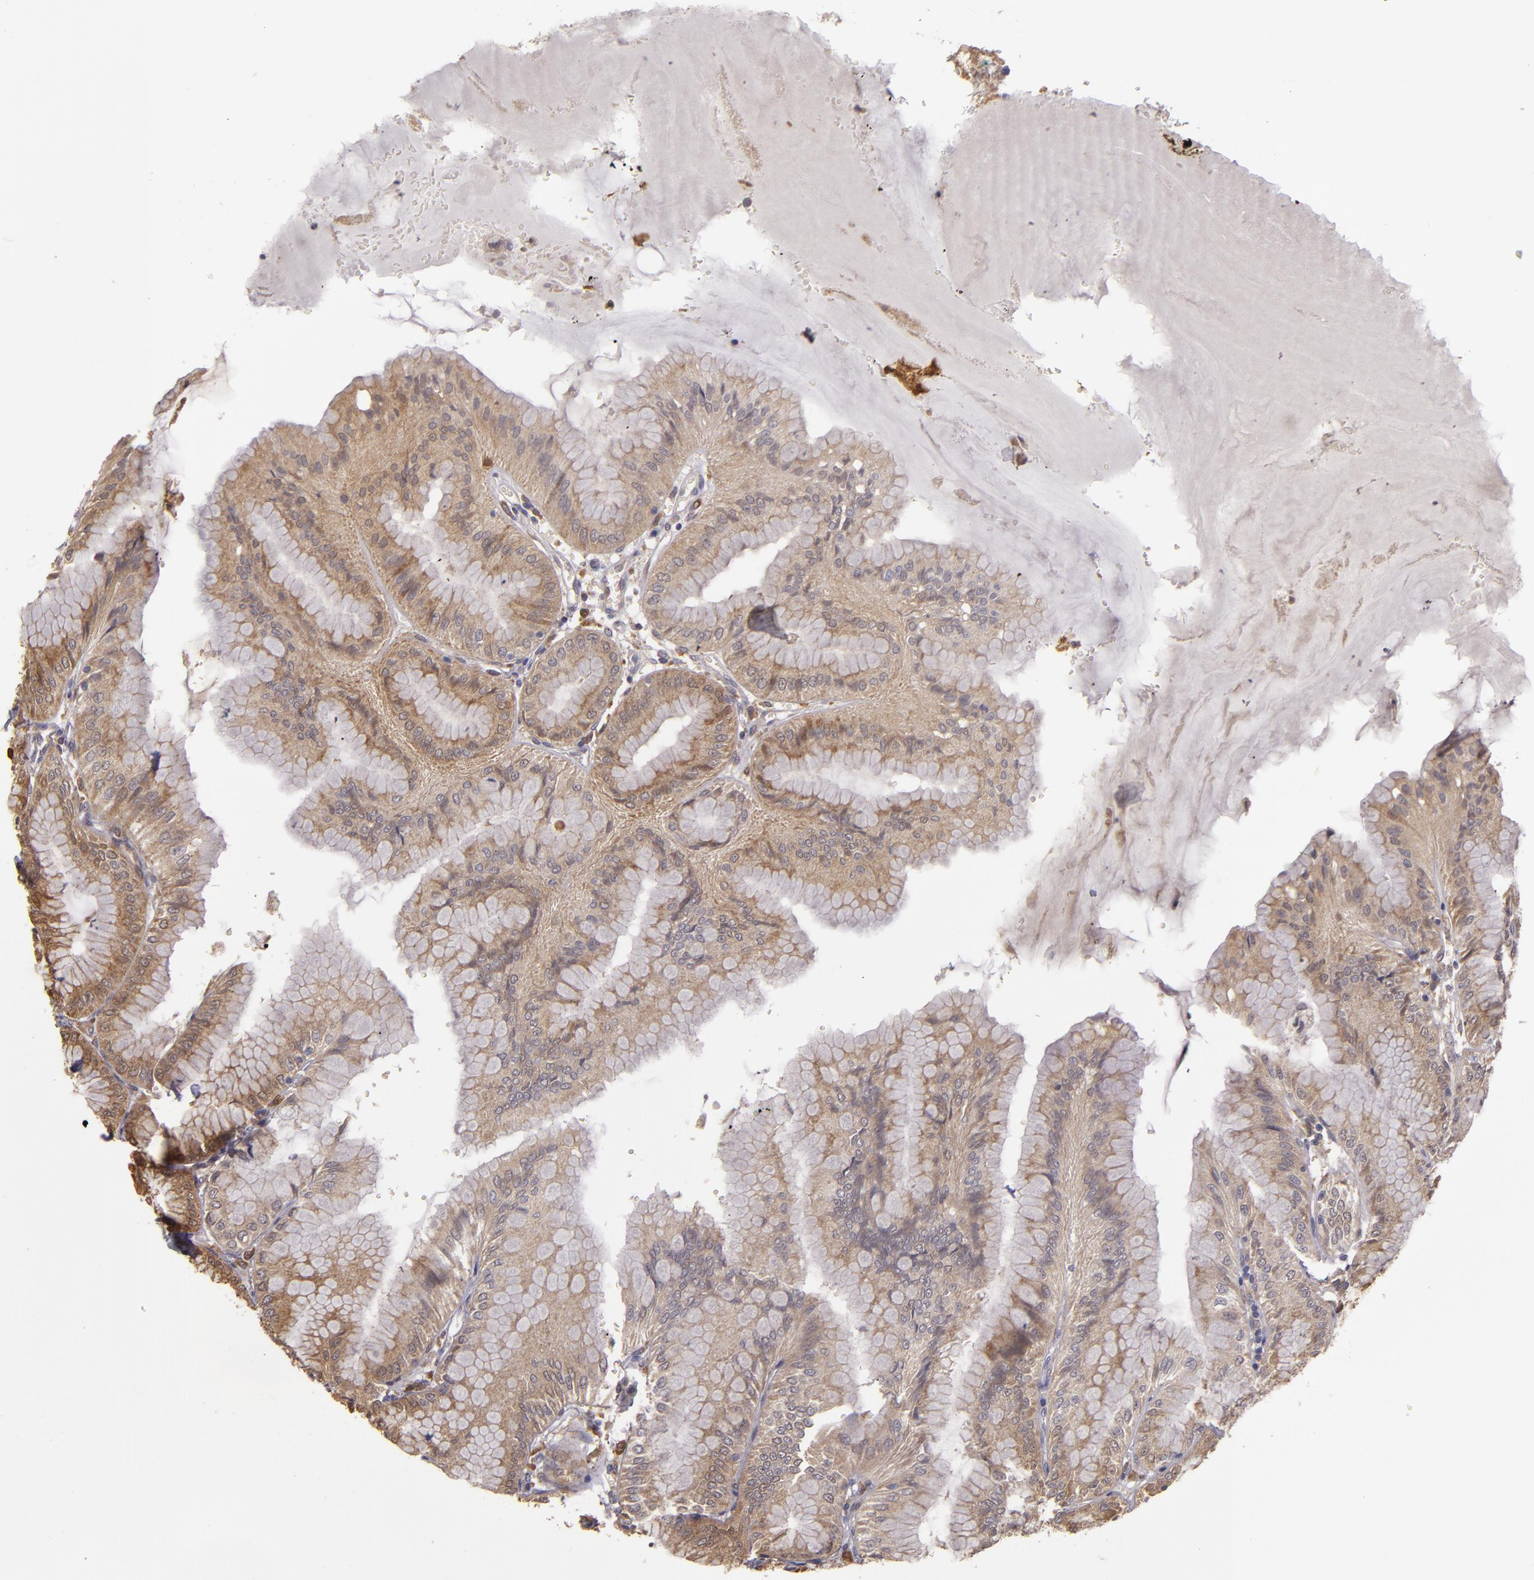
{"staining": {"intensity": "moderate", "quantity": ">75%", "location": "cytoplasmic/membranous"}, "tissue": "stomach", "cell_type": "Glandular cells", "image_type": "normal", "snomed": [{"axis": "morphology", "description": "Normal tissue, NOS"}, {"axis": "topography", "description": "Stomach, lower"}], "caption": "Immunohistochemical staining of benign stomach reveals medium levels of moderate cytoplasmic/membranous positivity in about >75% of glandular cells. (brown staining indicates protein expression, while blue staining denotes nuclei).", "gene": "FHIT", "patient": {"sex": "male", "age": 71}}